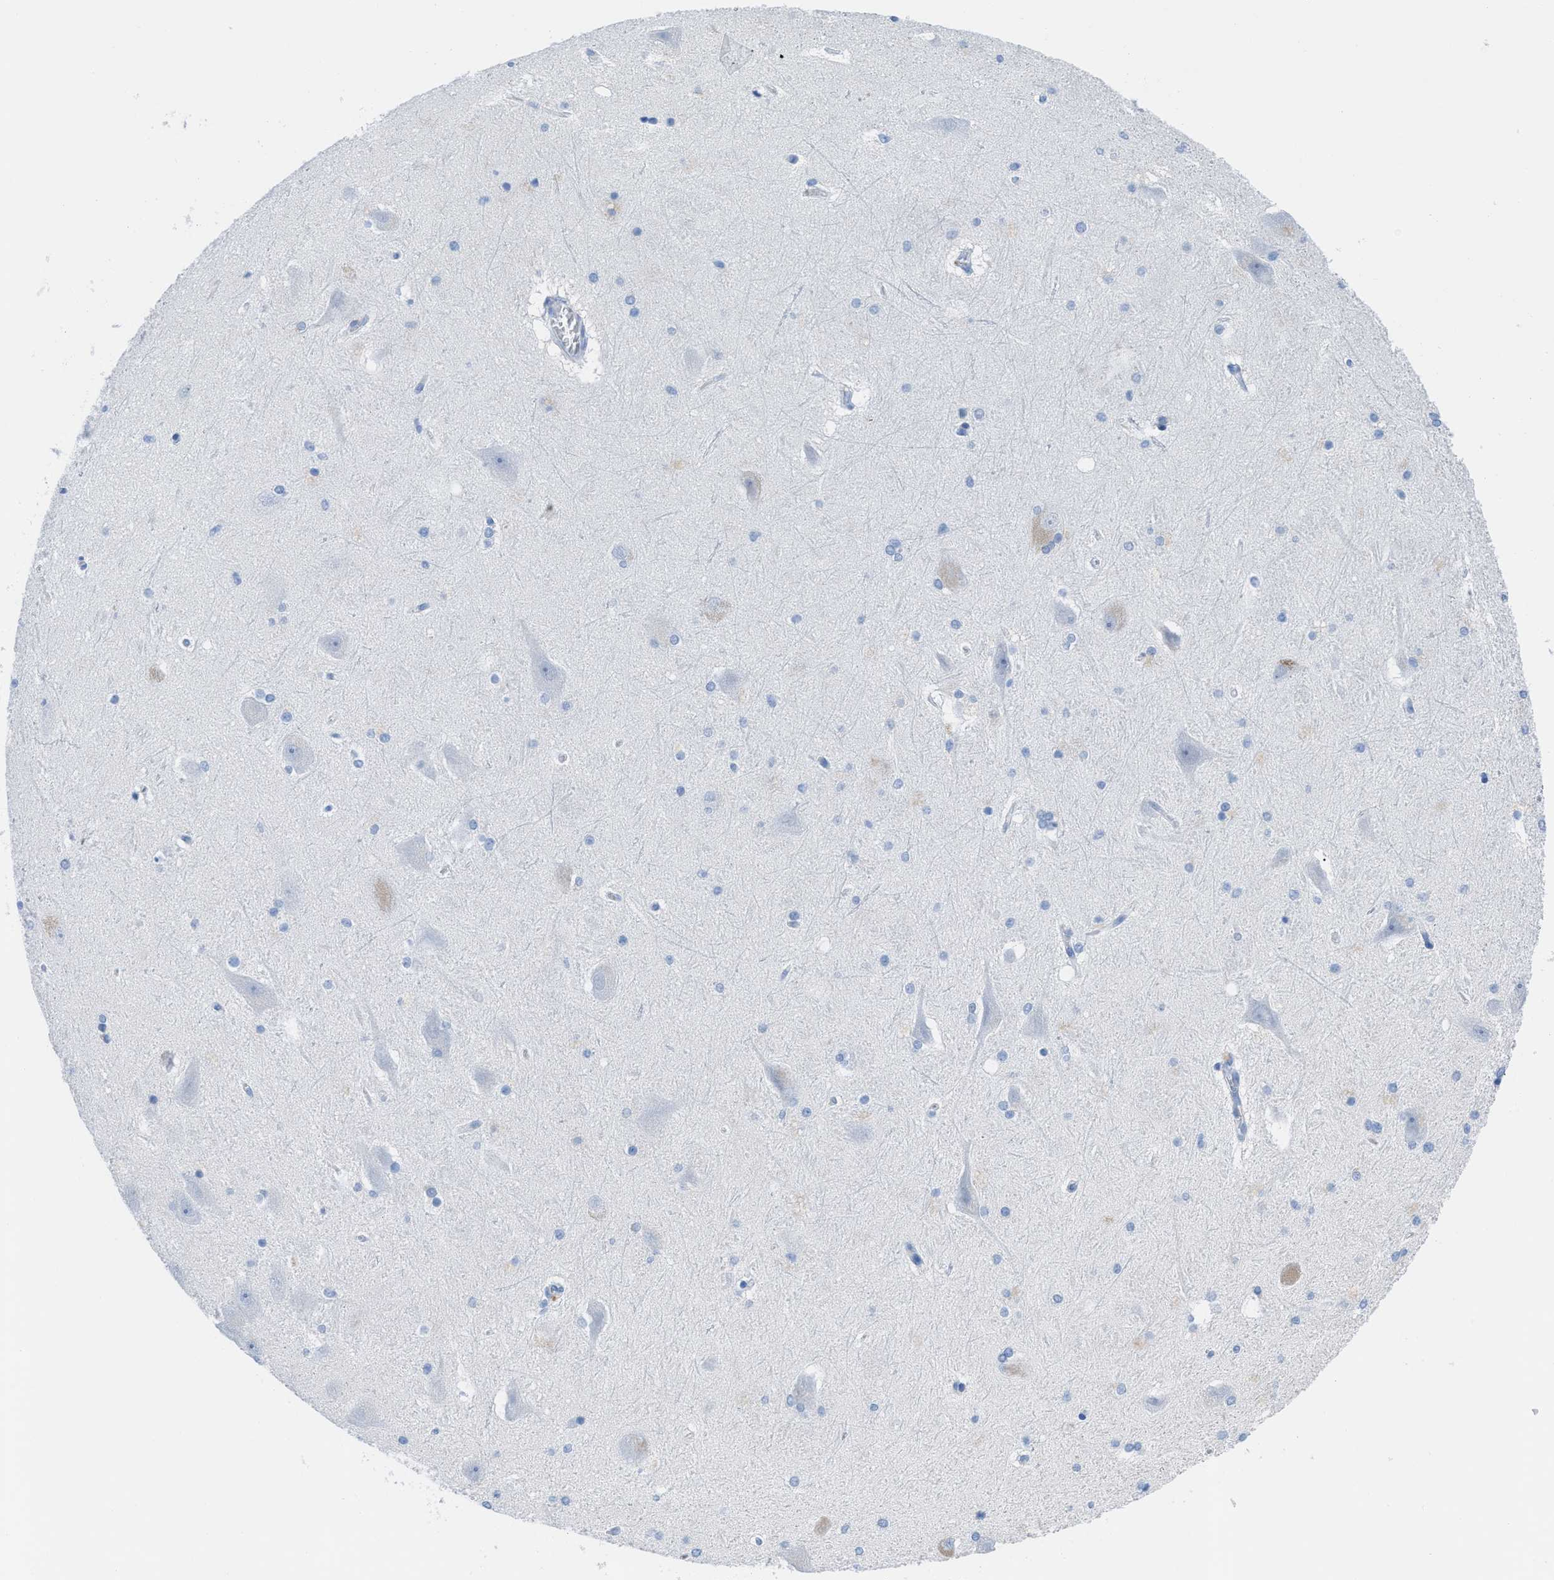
{"staining": {"intensity": "negative", "quantity": "none", "location": "none"}, "tissue": "hippocampus", "cell_type": "Glial cells", "image_type": "normal", "snomed": [{"axis": "morphology", "description": "Normal tissue, NOS"}, {"axis": "topography", "description": "Hippocampus"}], "caption": "Immunohistochemical staining of benign human hippocampus displays no significant positivity in glial cells.", "gene": "TCL1A", "patient": {"sex": "female", "age": 19}}